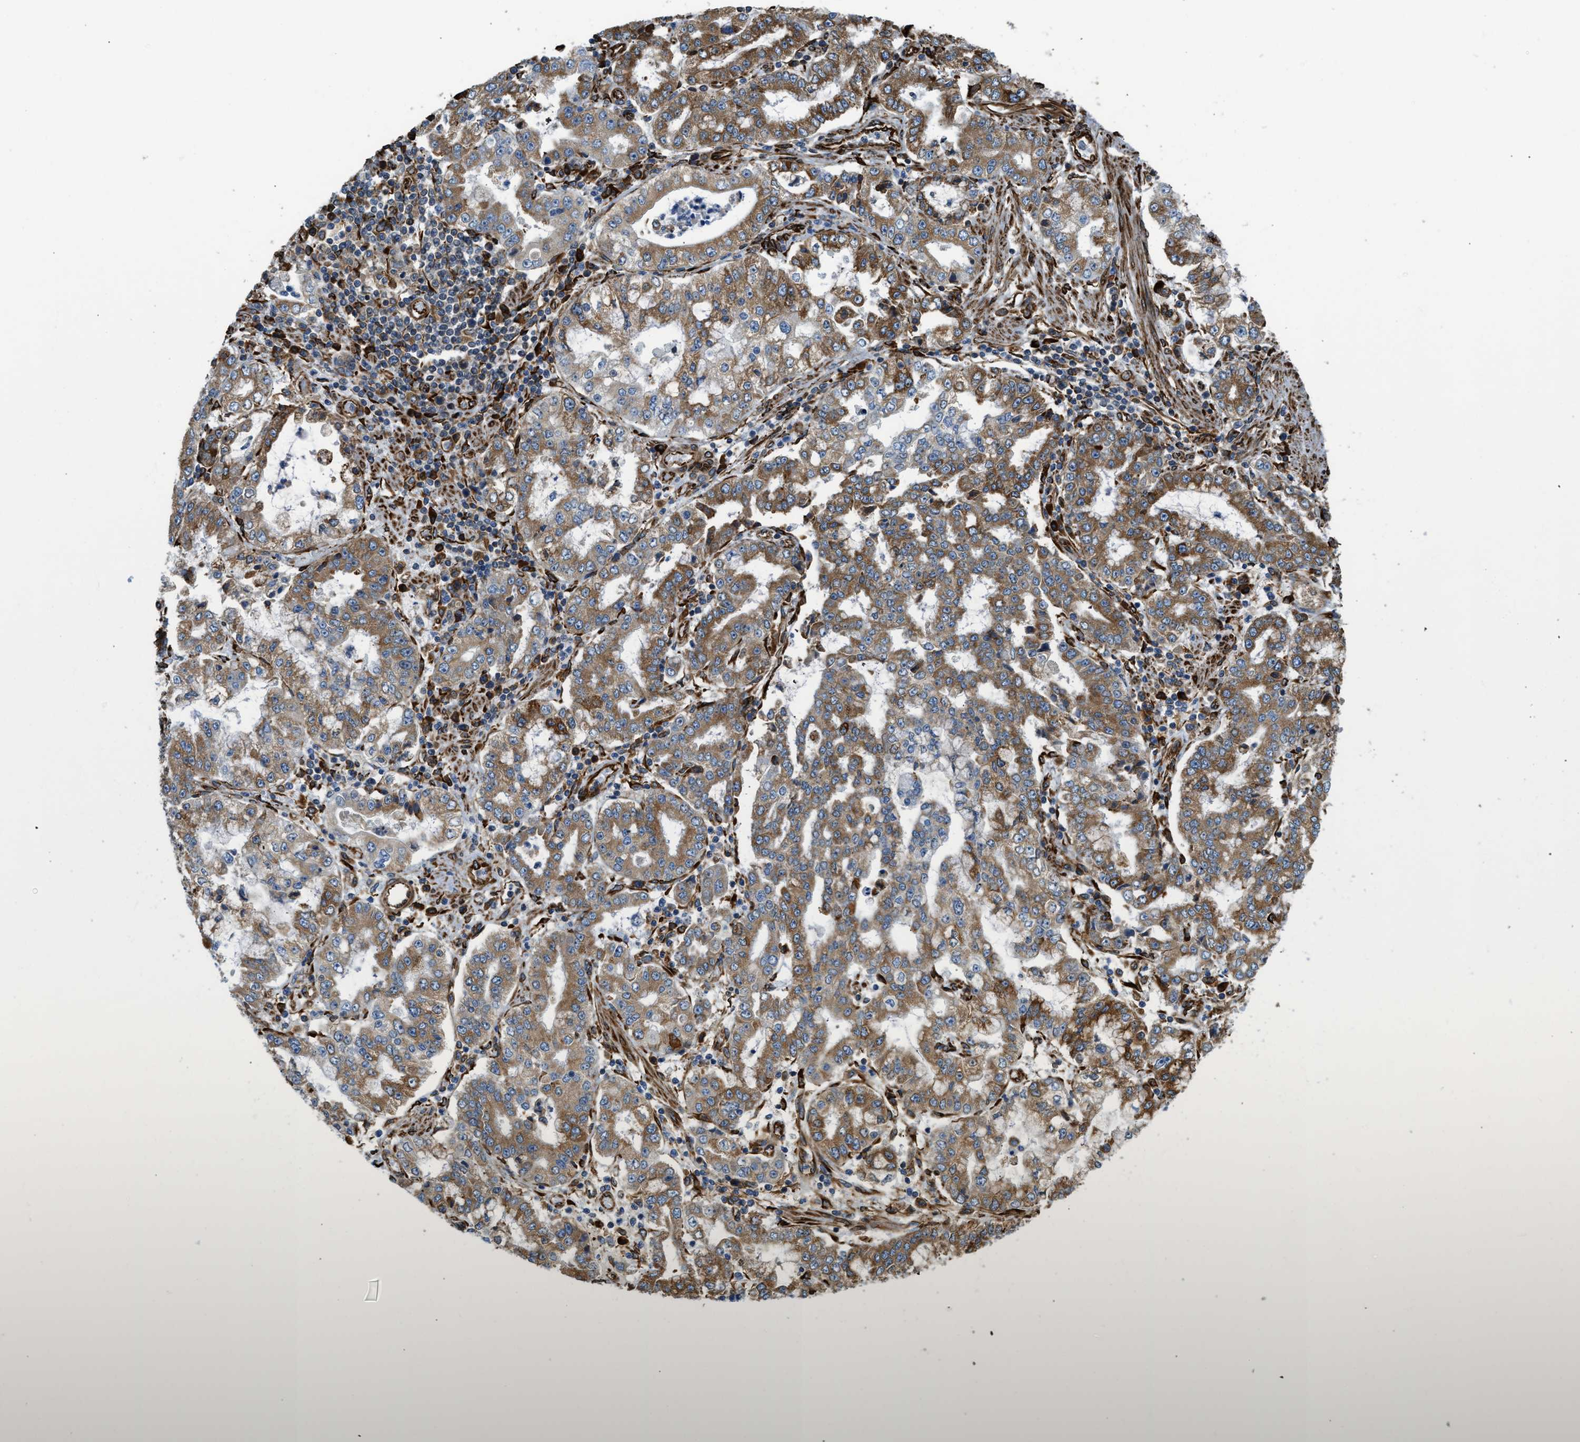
{"staining": {"intensity": "moderate", "quantity": ">75%", "location": "cytoplasmic/membranous"}, "tissue": "stomach cancer", "cell_type": "Tumor cells", "image_type": "cancer", "snomed": [{"axis": "morphology", "description": "Adenocarcinoma, NOS"}, {"axis": "topography", "description": "Stomach"}], "caption": "Immunohistochemistry (IHC) photomicrograph of neoplastic tissue: adenocarcinoma (stomach) stained using immunohistochemistry (IHC) shows medium levels of moderate protein expression localized specifically in the cytoplasmic/membranous of tumor cells, appearing as a cytoplasmic/membranous brown color.", "gene": "BEX3", "patient": {"sex": "male", "age": 76}}